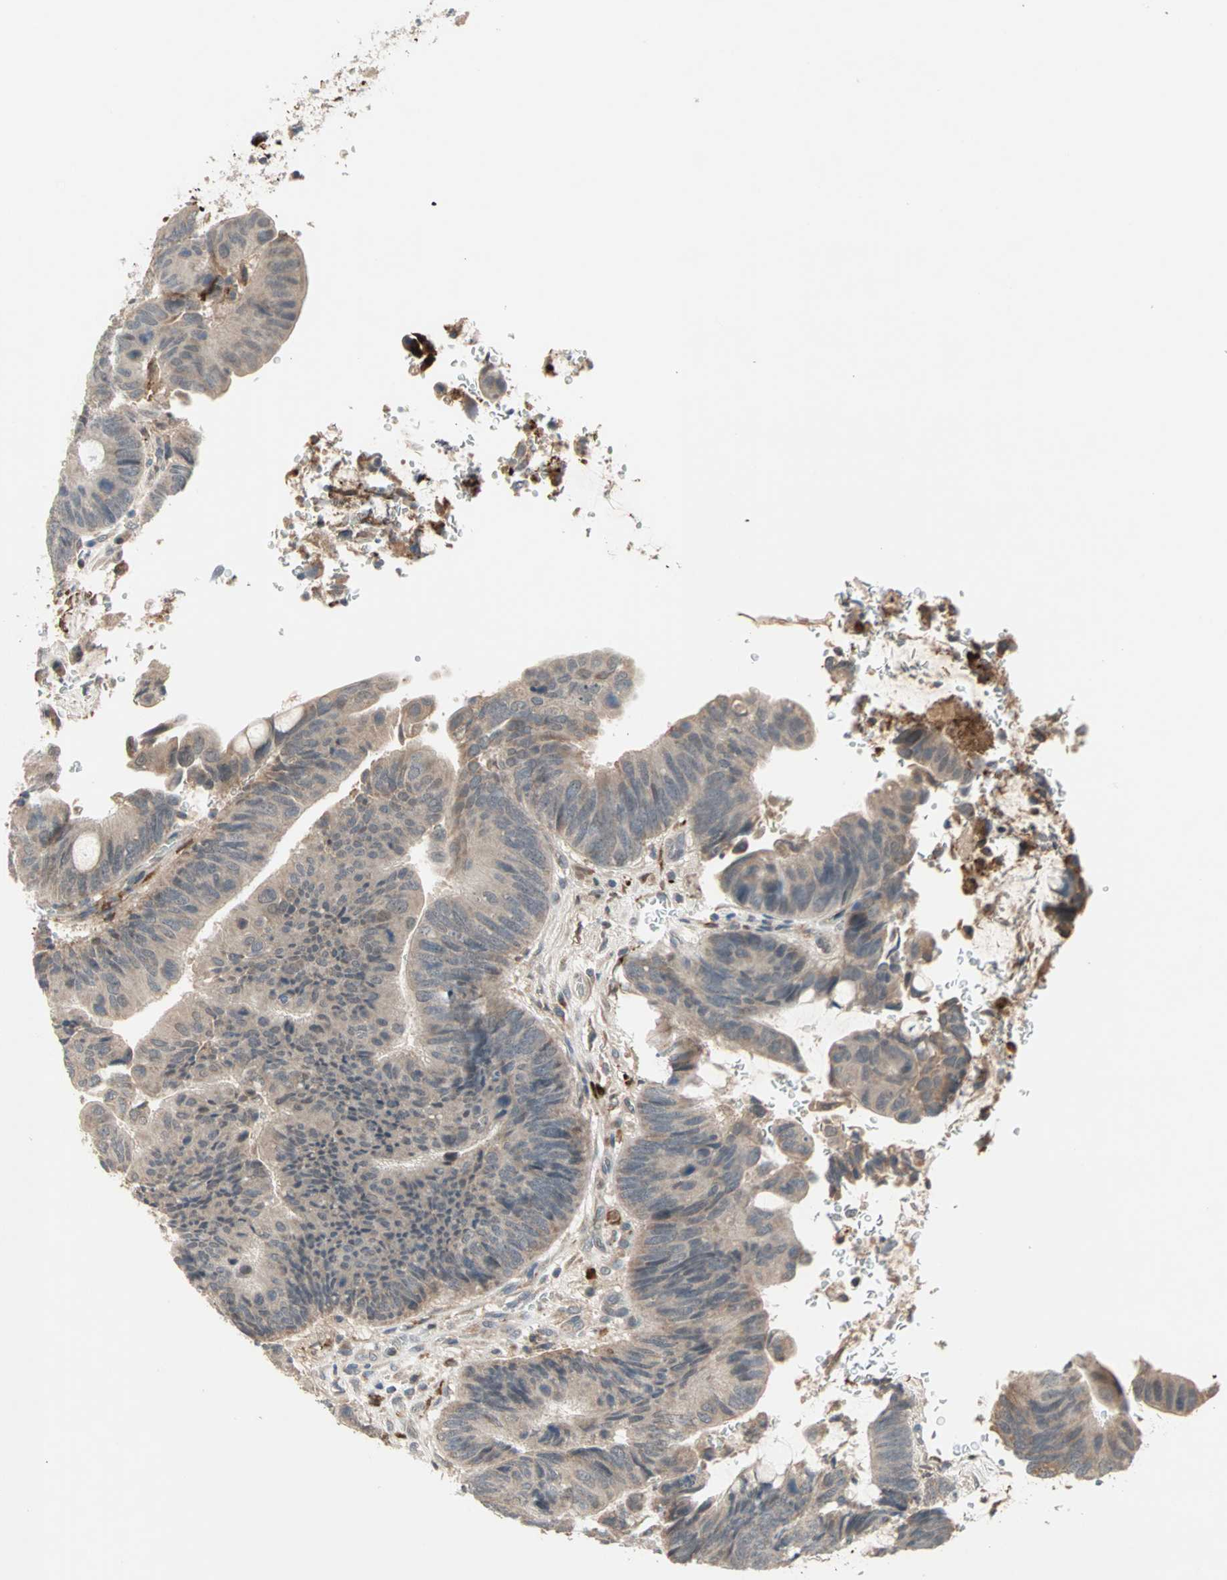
{"staining": {"intensity": "weak", "quantity": "25%-75%", "location": "cytoplasmic/membranous"}, "tissue": "colorectal cancer", "cell_type": "Tumor cells", "image_type": "cancer", "snomed": [{"axis": "morphology", "description": "Normal tissue, NOS"}, {"axis": "morphology", "description": "Adenocarcinoma, NOS"}, {"axis": "topography", "description": "Rectum"}, {"axis": "topography", "description": "Peripheral nerve tissue"}], "caption": "Immunohistochemistry of human colorectal adenocarcinoma reveals low levels of weak cytoplasmic/membranous staining in approximately 25%-75% of tumor cells. (DAB IHC, brown staining for protein, blue staining for nuclei).", "gene": "PROS1", "patient": {"sex": "male", "age": 92}}